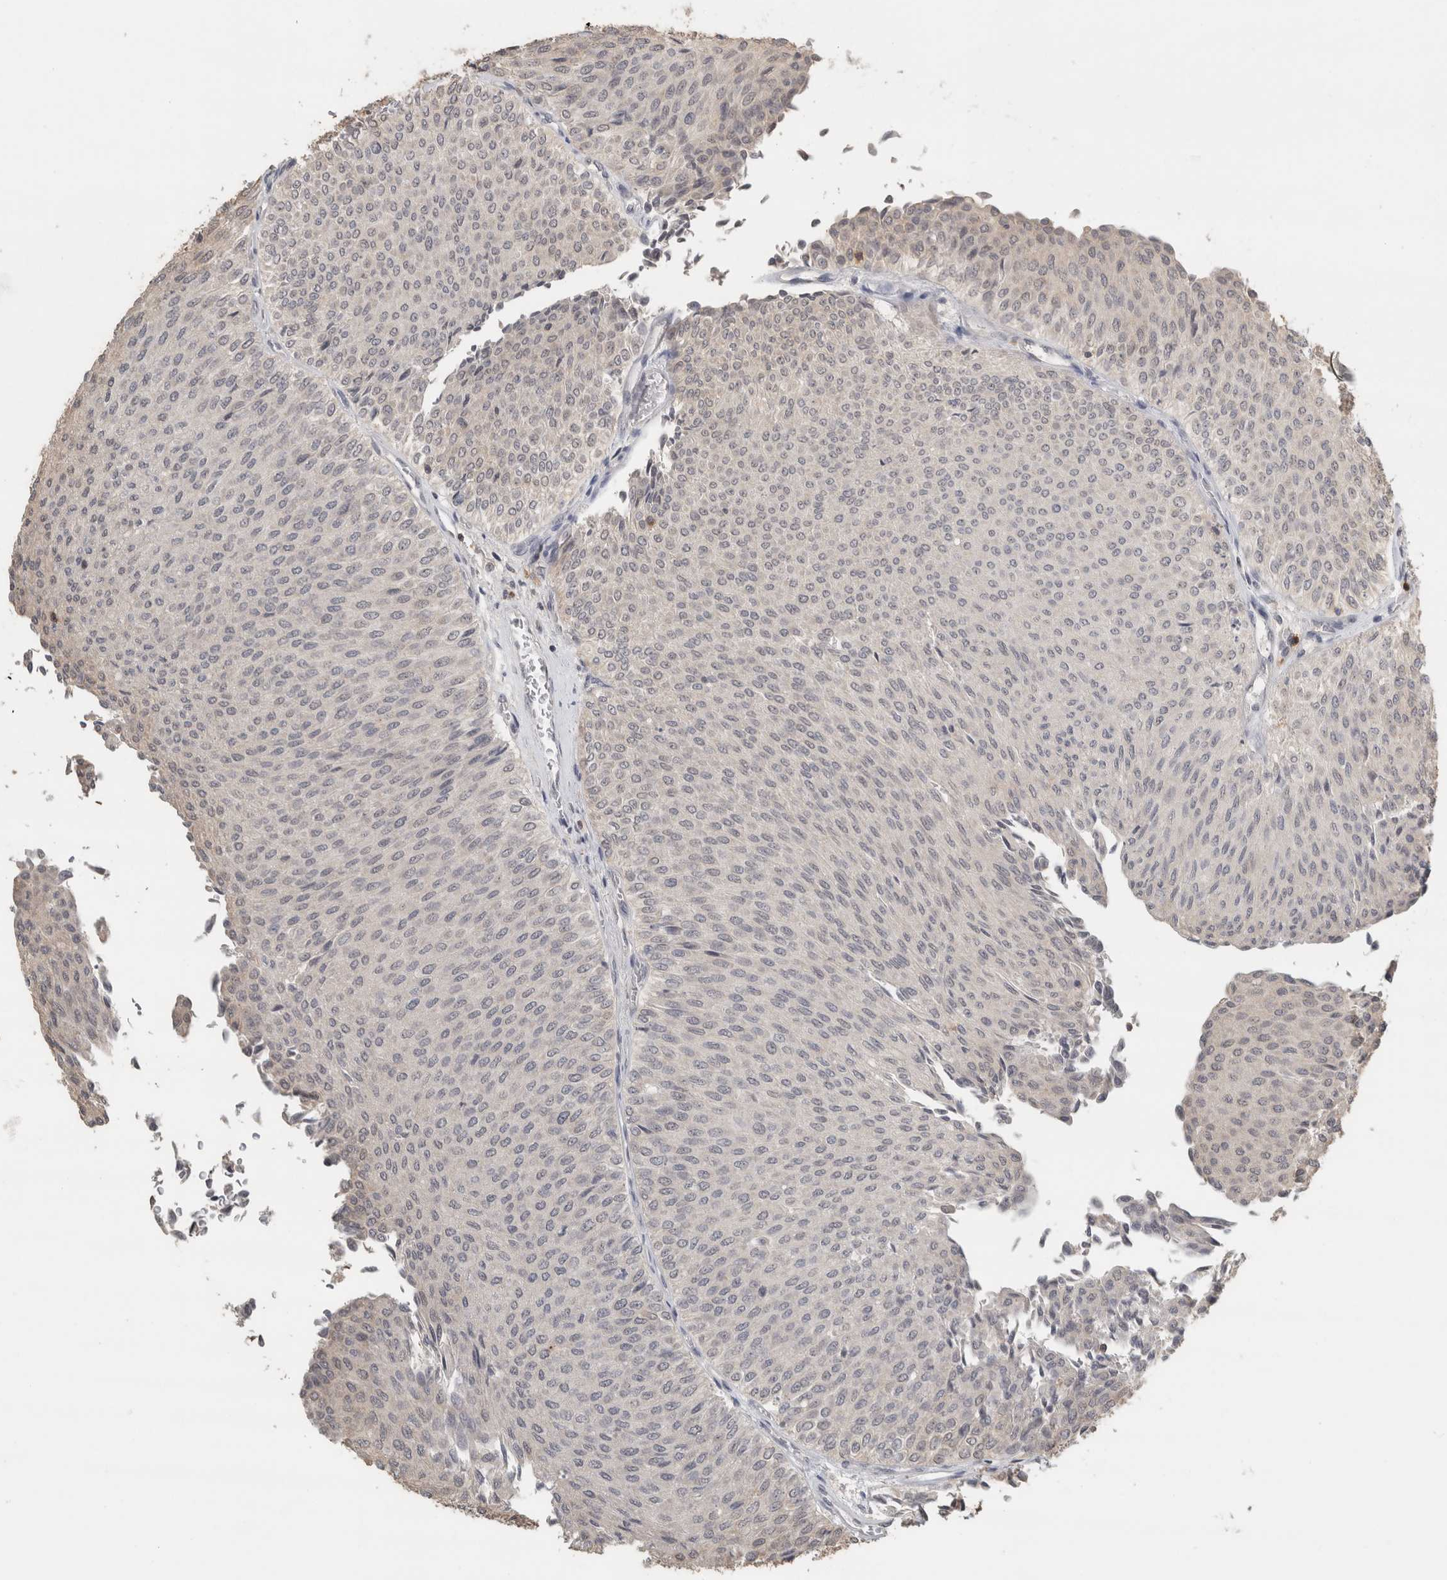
{"staining": {"intensity": "negative", "quantity": "none", "location": "none"}, "tissue": "urothelial cancer", "cell_type": "Tumor cells", "image_type": "cancer", "snomed": [{"axis": "morphology", "description": "Urothelial carcinoma, Low grade"}, {"axis": "topography", "description": "Urinary bladder"}], "caption": "IHC of low-grade urothelial carcinoma shows no expression in tumor cells.", "gene": "TRAT1", "patient": {"sex": "male", "age": 78}}